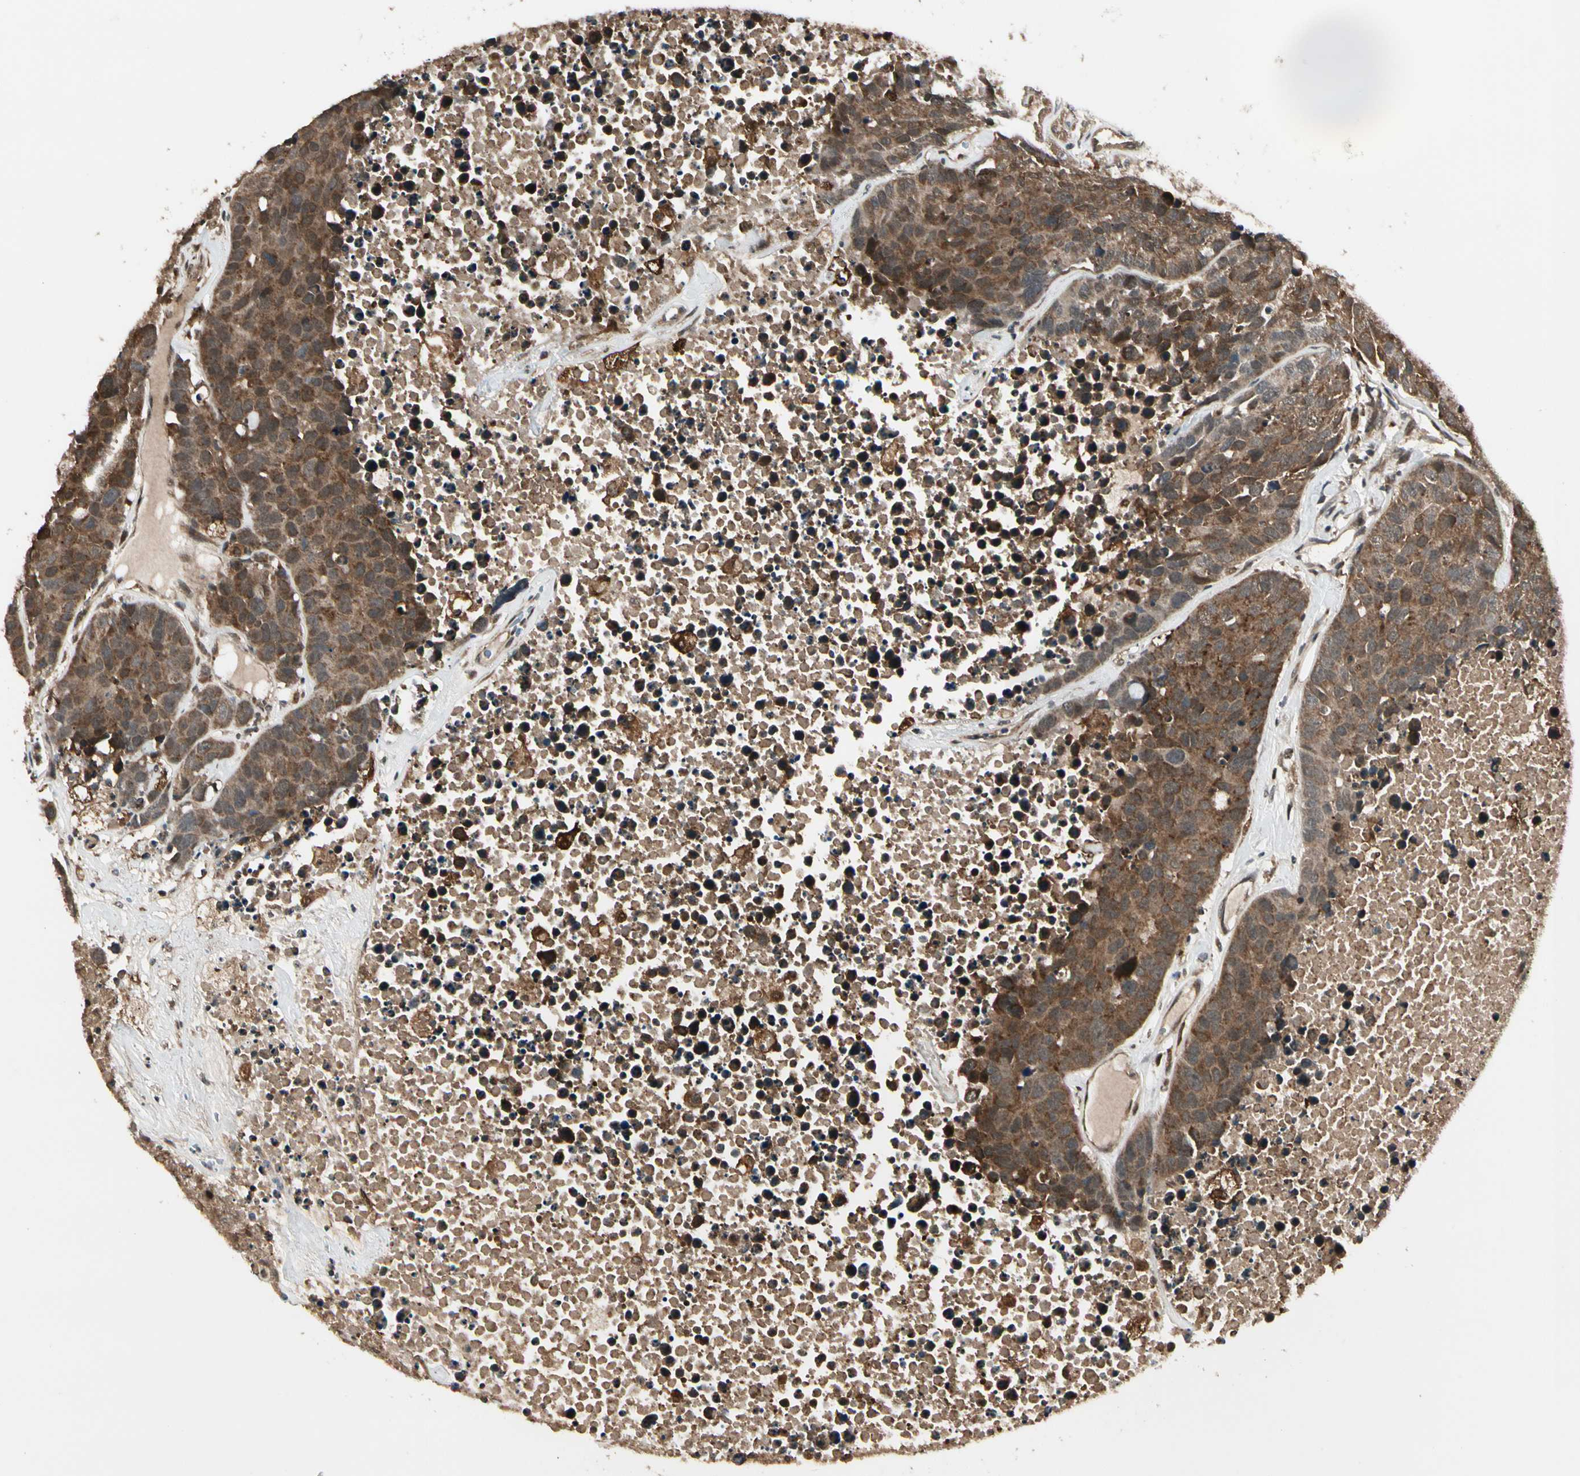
{"staining": {"intensity": "moderate", "quantity": ">75%", "location": "cytoplasmic/membranous"}, "tissue": "carcinoid", "cell_type": "Tumor cells", "image_type": "cancer", "snomed": [{"axis": "morphology", "description": "Carcinoid, malignant, NOS"}, {"axis": "topography", "description": "Lung"}], "caption": "Tumor cells display medium levels of moderate cytoplasmic/membranous positivity in approximately >75% of cells in human carcinoid.", "gene": "GLUL", "patient": {"sex": "male", "age": 60}}